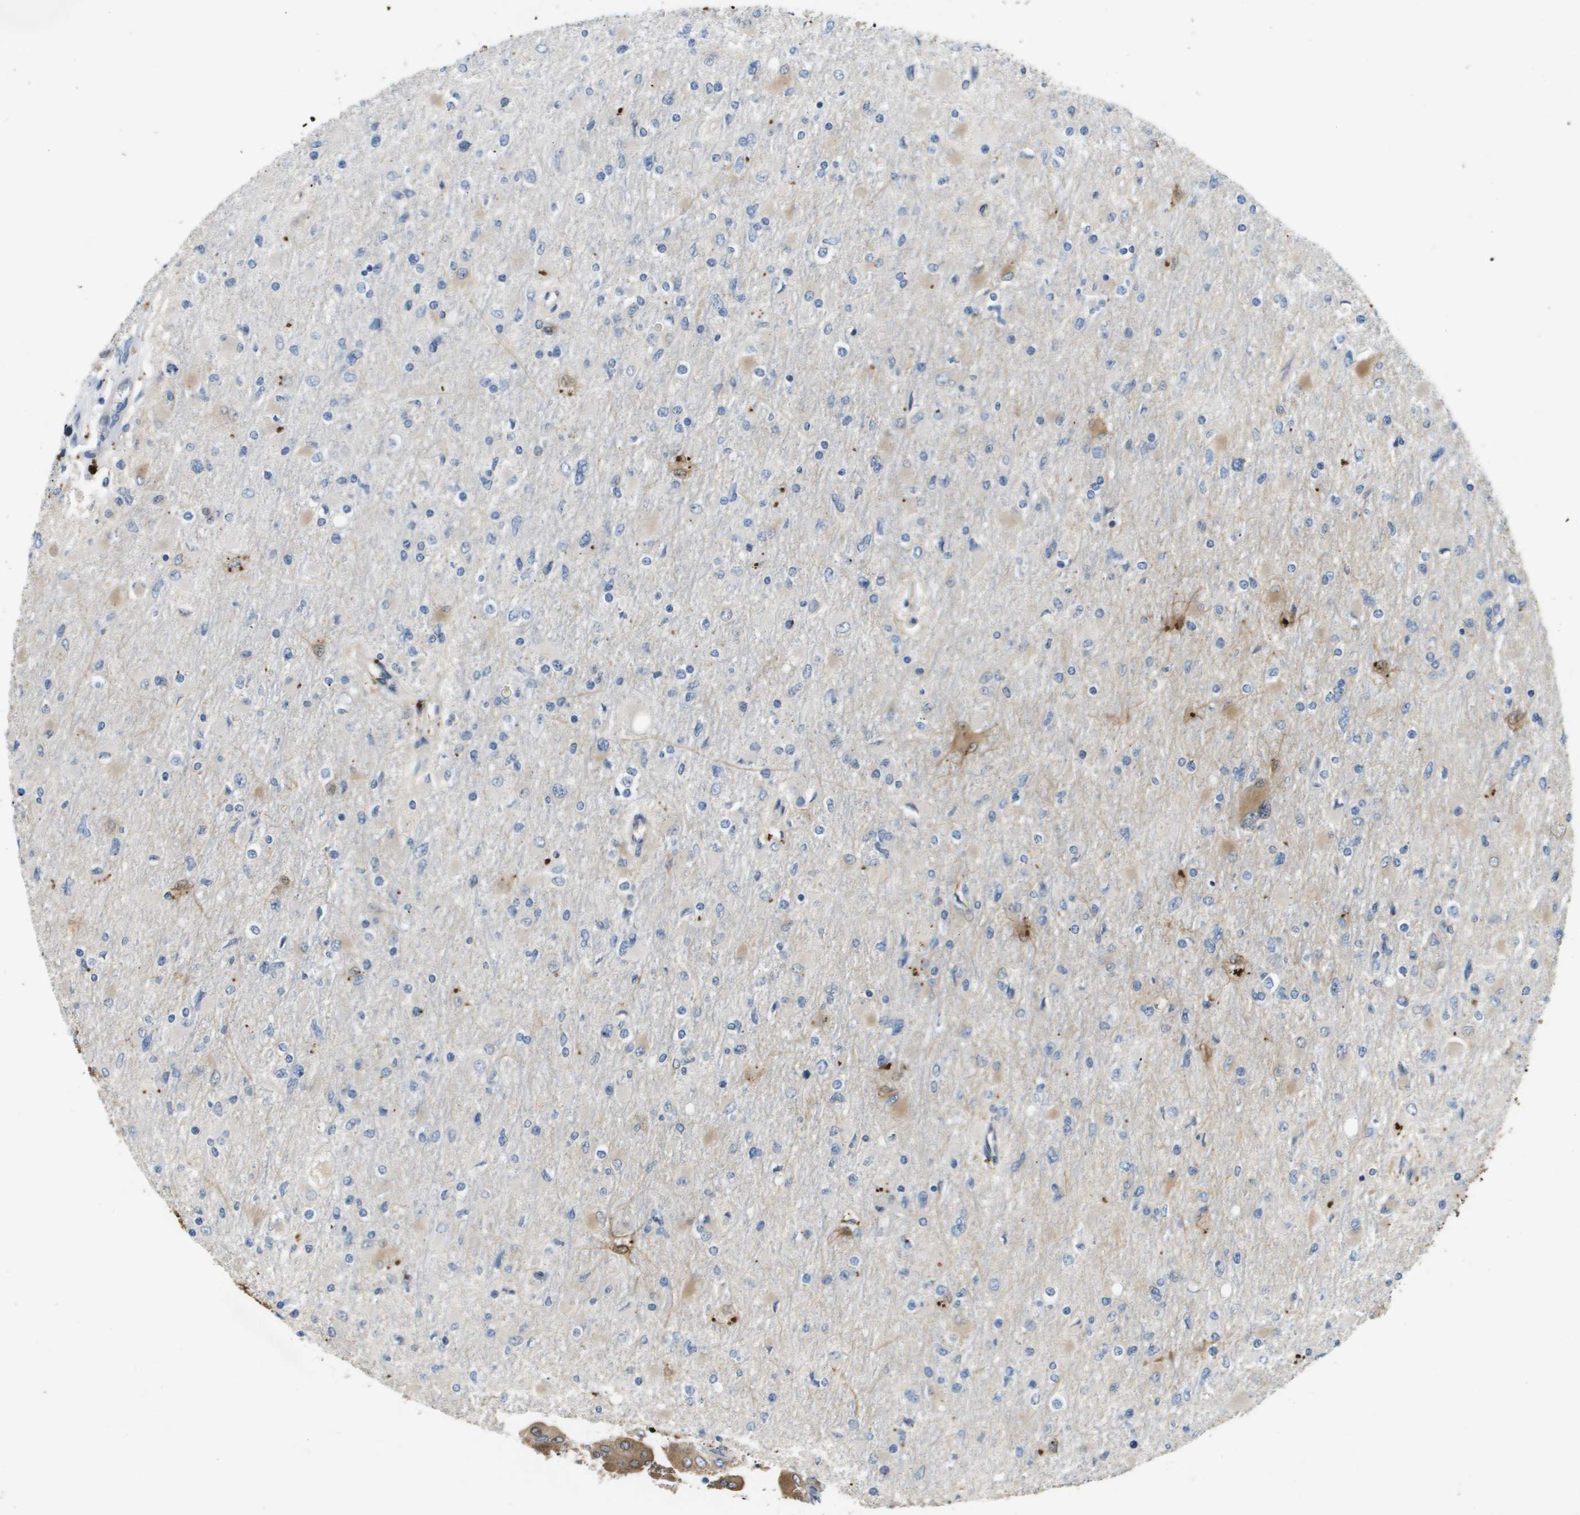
{"staining": {"intensity": "negative", "quantity": "none", "location": "none"}, "tissue": "glioma", "cell_type": "Tumor cells", "image_type": "cancer", "snomed": [{"axis": "morphology", "description": "Glioma, malignant, High grade"}, {"axis": "topography", "description": "Cerebral cortex"}], "caption": "This is an immunohistochemistry histopathology image of glioma. There is no expression in tumor cells.", "gene": "PGAP3", "patient": {"sex": "female", "age": 36}}